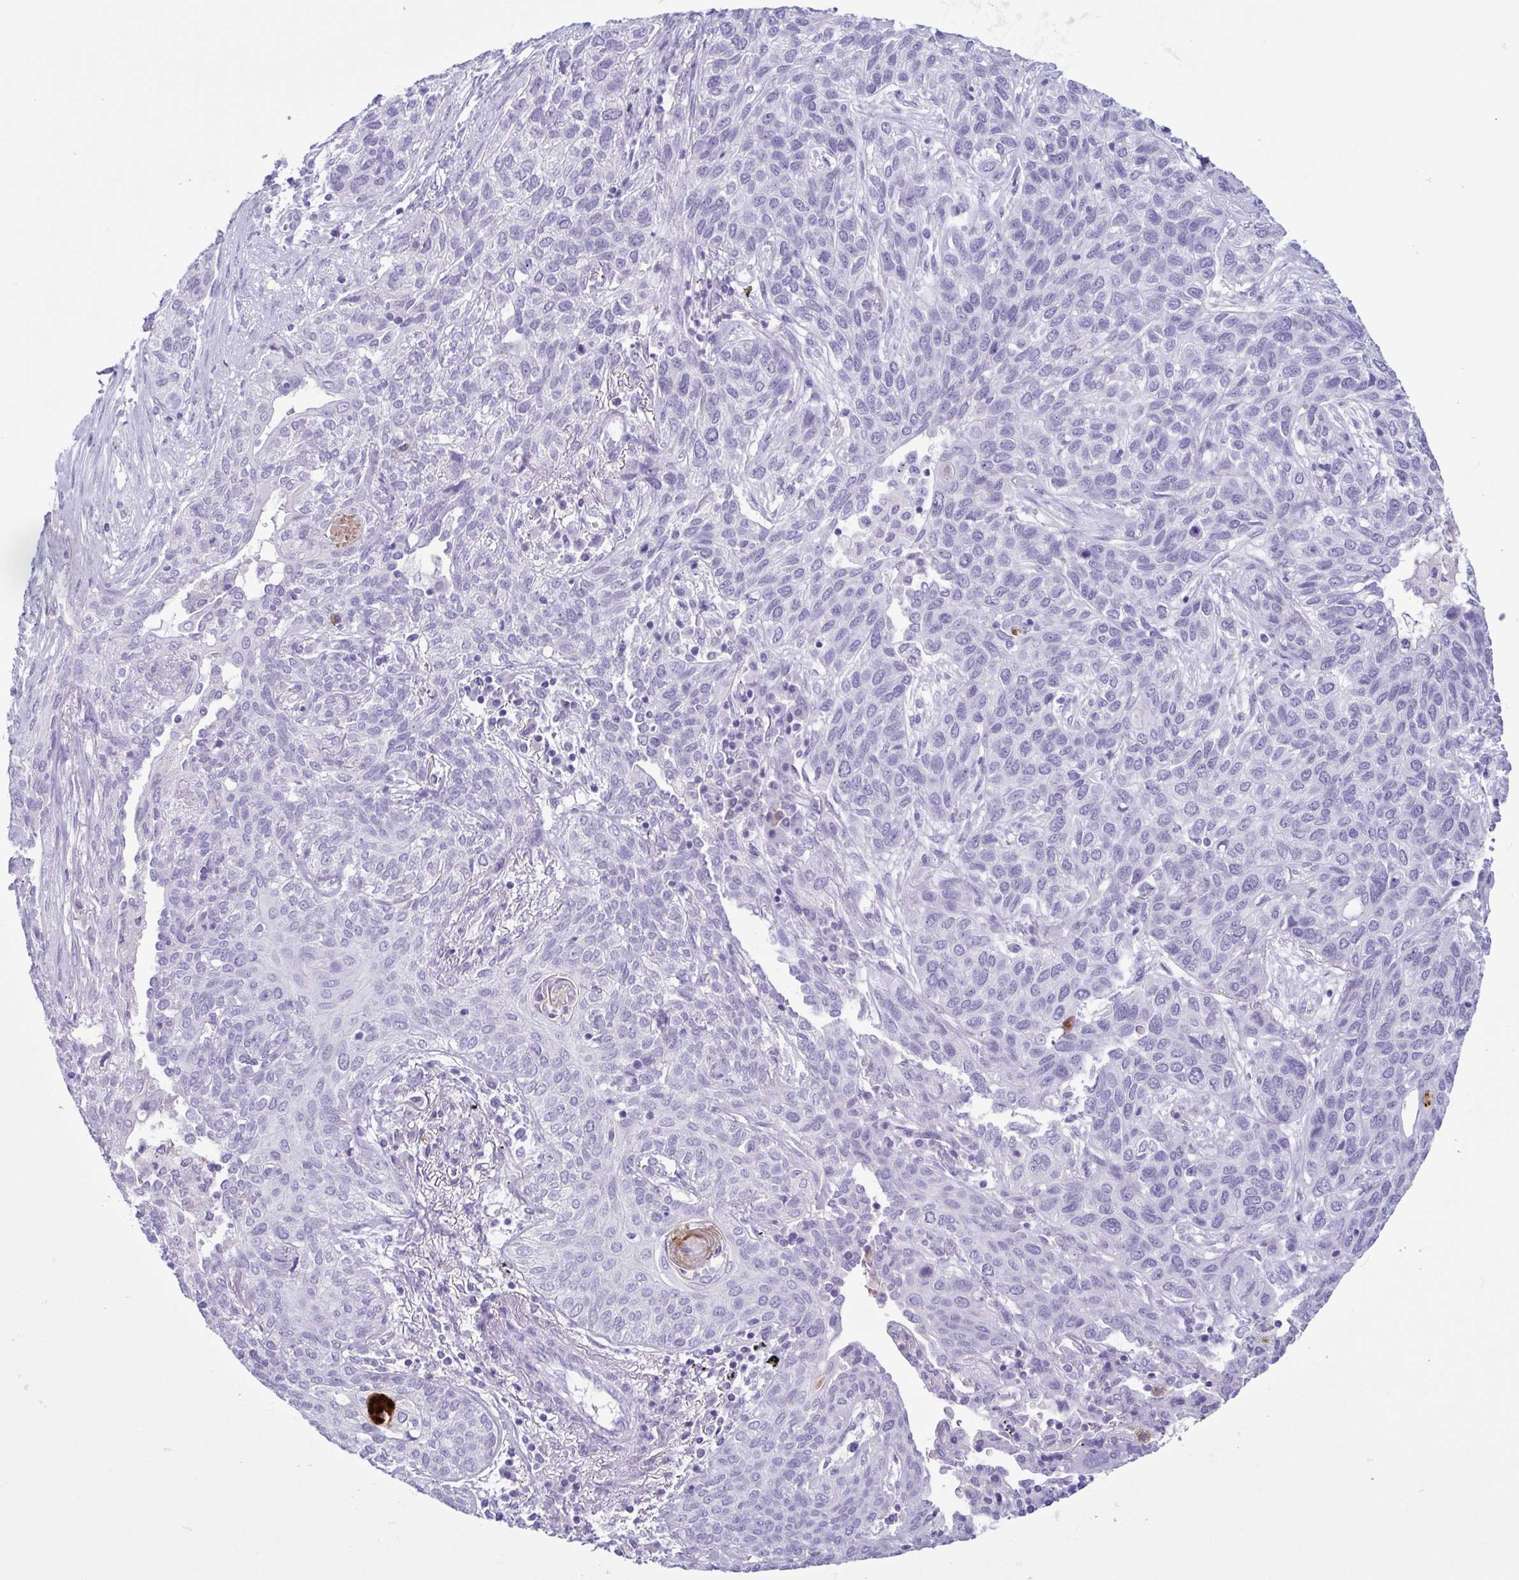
{"staining": {"intensity": "negative", "quantity": "none", "location": "none"}, "tissue": "lung cancer", "cell_type": "Tumor cells", "image_type": "cancer", "snomed": [{"axis": "morphology", "description": "Squamous cell carcinoma, NOS"}, {"axis": "topography", "description": "Lung"}], "caption": "Tumor cells are negative for protein expression in human lung squamous cell carcinoma.", "gene": "LTF", "patient": {"sex": "female", "age": 70}}